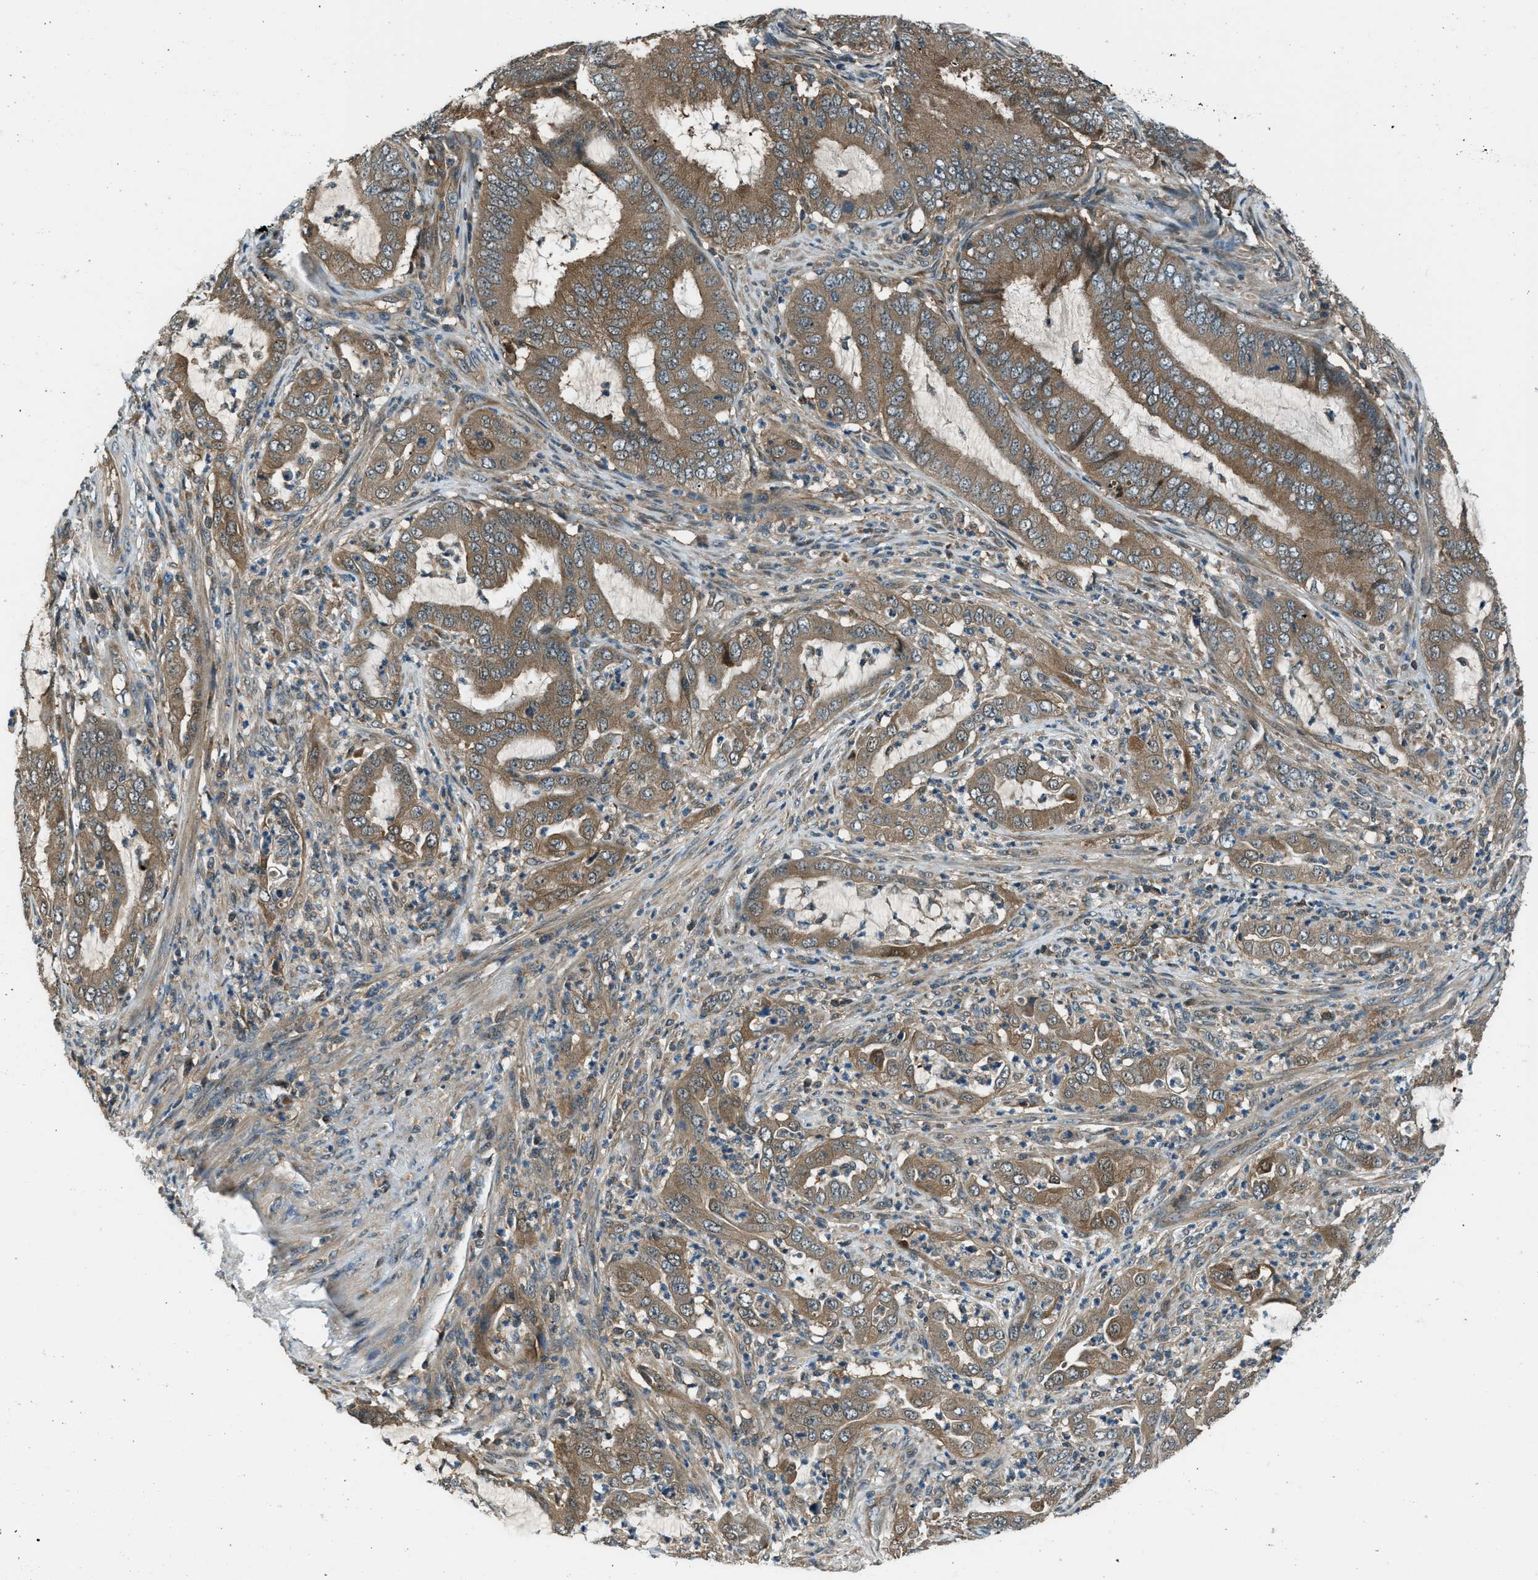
{"staining": {"intensity": "moderate", "quantity": ">75%", "location": "cytoplasmic/membranous"}, "tissue": "endometrial cancer", "cell_type": "Tumor cells", "image_type": "cancer", "snomed": [{"axis": "morphology", "description": "Adenocarcinoma, NOS"}, {"axis": "topography", "description": "Endometrium"}], "caption": "Immunohistochemical staining of endometrial cancer (adenocarcinoma) shows moderate cytoplasmic/membranous protein expression in about >75% of tumor cells. Using DAB (brown) and hematoxylin (blue) stains, captured at high magnification using brightfield microscopy.", "gene": "HEBP2", "patient": {"sex": "female", "age": 70}}